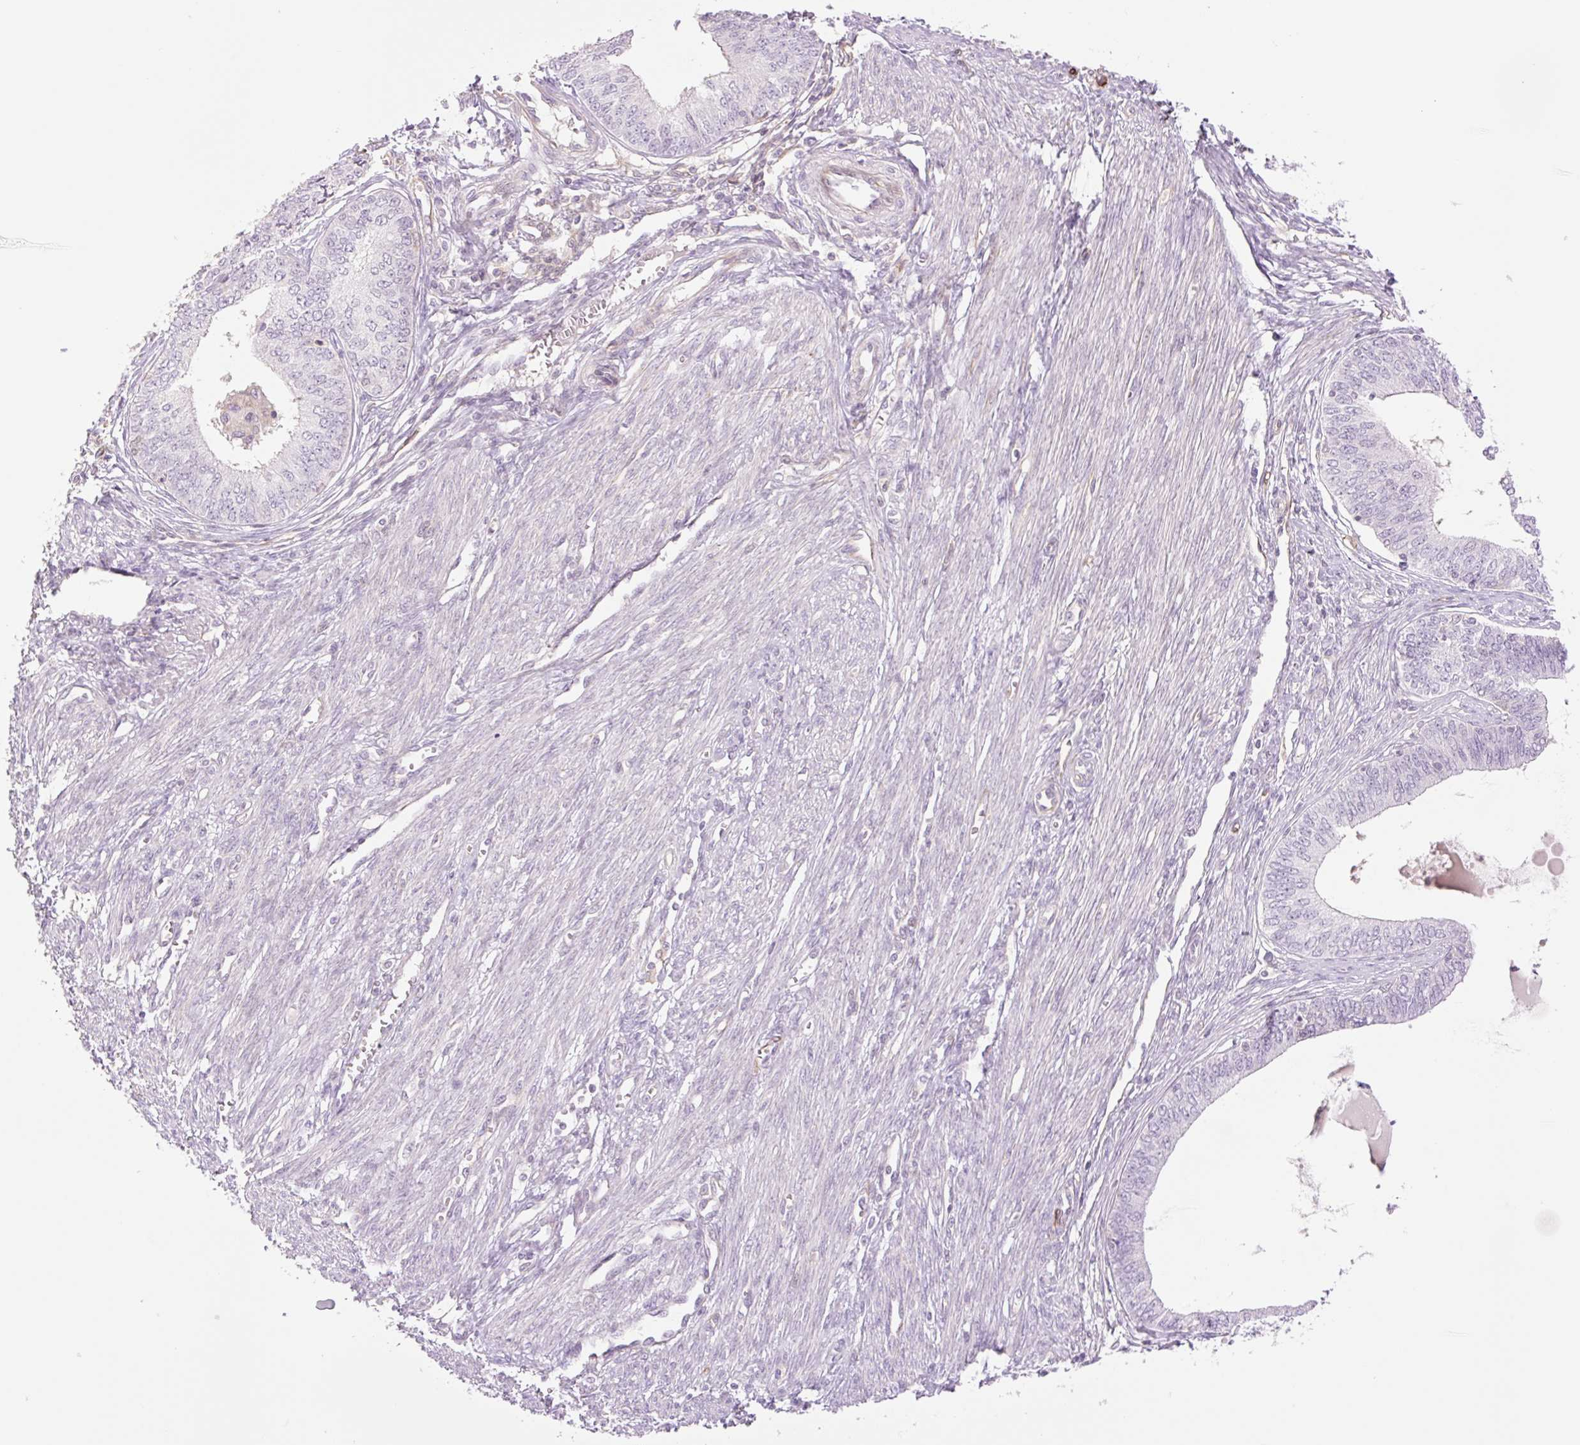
{"staining": {"intensity": "negative", "quantity": "none", "location": "none"}, "tissue": "endometrial cancer", "cell_type": "Tumor cells", "image_type": "cancer", "snomed": [{"axis": "morphology", "description": "Adenocarcinoma, NOS"}, {"axis": "topography", "description": "Endometrium"}], "caption": "IHC micrograph of neoplastic tissue: endometrial cancer (adenocarcinoma) stained with DAB demonstrates no significant protein positivity in tumor cells.", "gene": "ZFYVE21", "patient": {"sex": "female", "age": 68}}